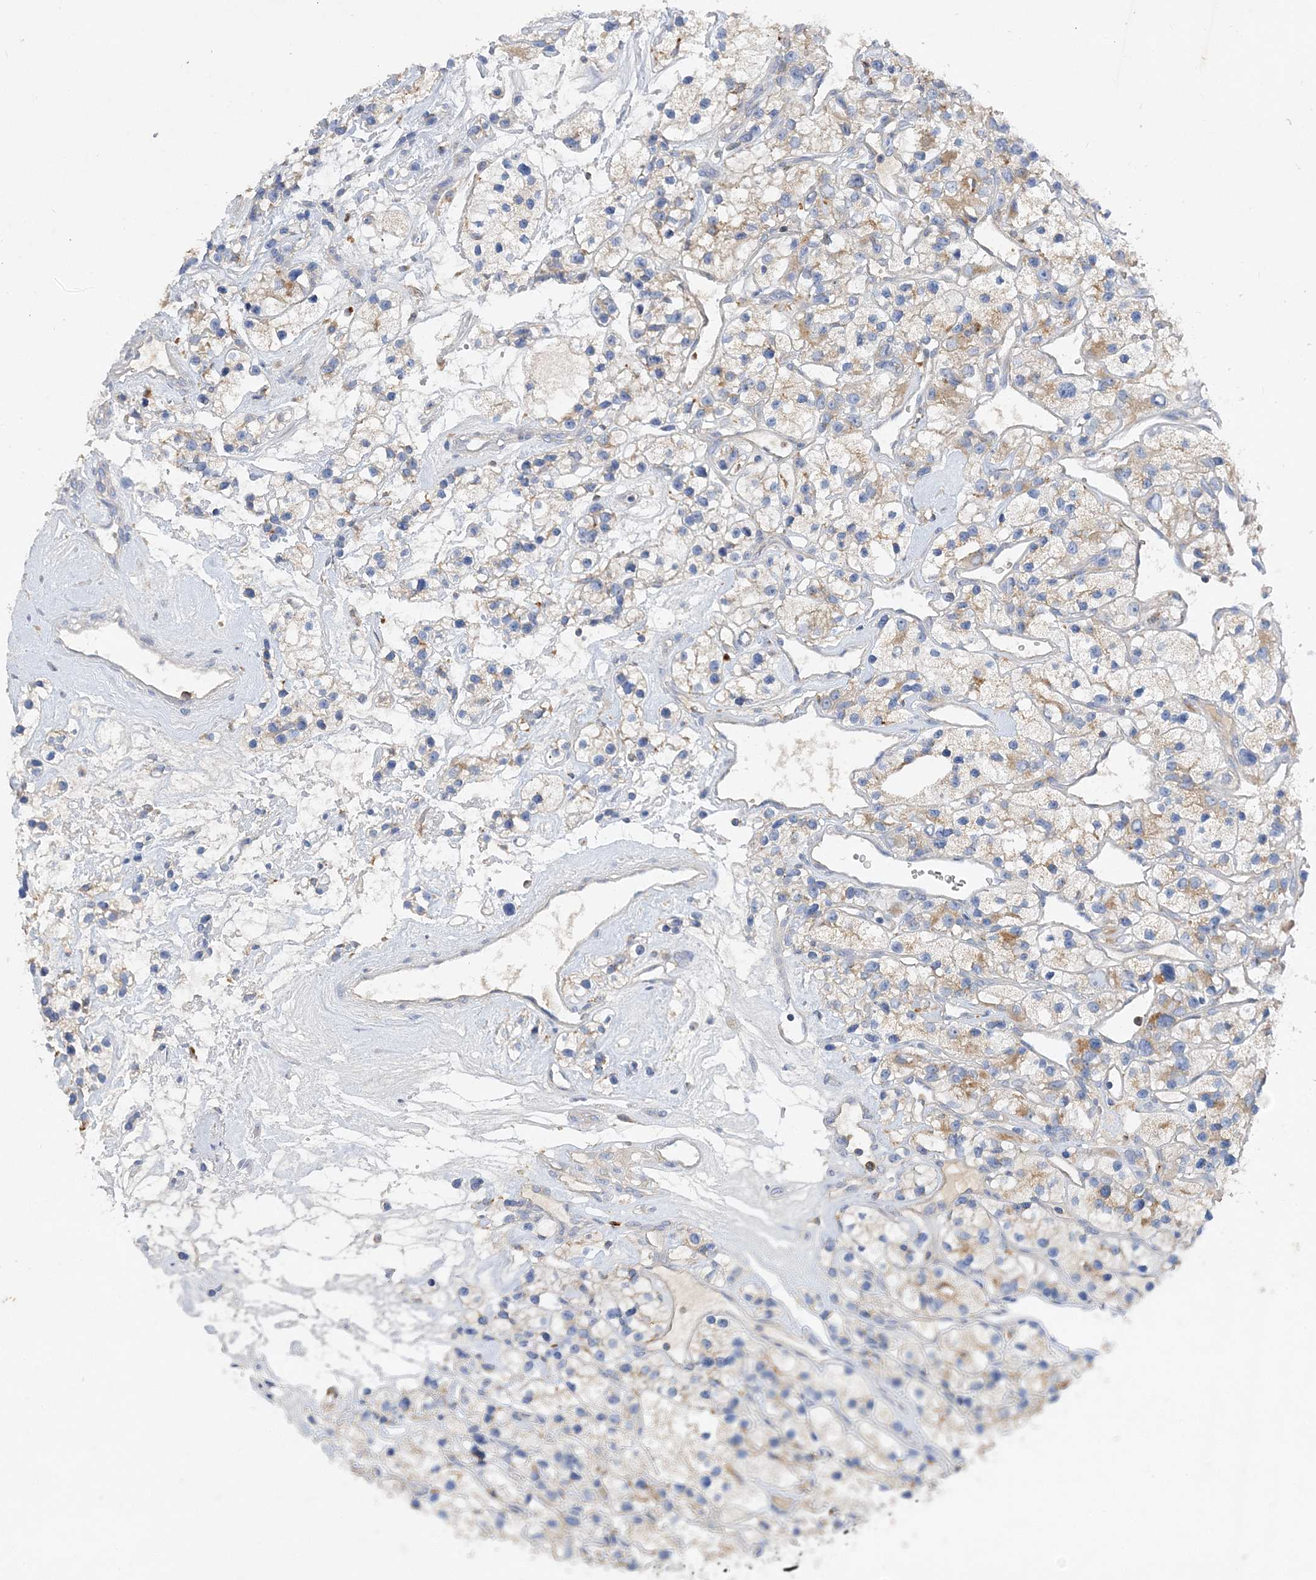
{"staining": {"intensity": "weak", "quantity": "25%-75%", "location": "cytoplasmic/membranous"}, "tissue": "renal cancer", "cell_type": "Tumor cells", "image_type": "cancer", "snomed": [{"axis": "morphology", "description": "Adenocarcinoma, NOS"}, {"axis": "topography", "description": "Kidney"}], "caption": "A brown stain highlights weak cytoplasmic/membranous expression of a protein in renal cancer (adenocarcinoma) tumor cells.", "gene": "GRINA", "patient": {"sex": "female", "age": 57}}